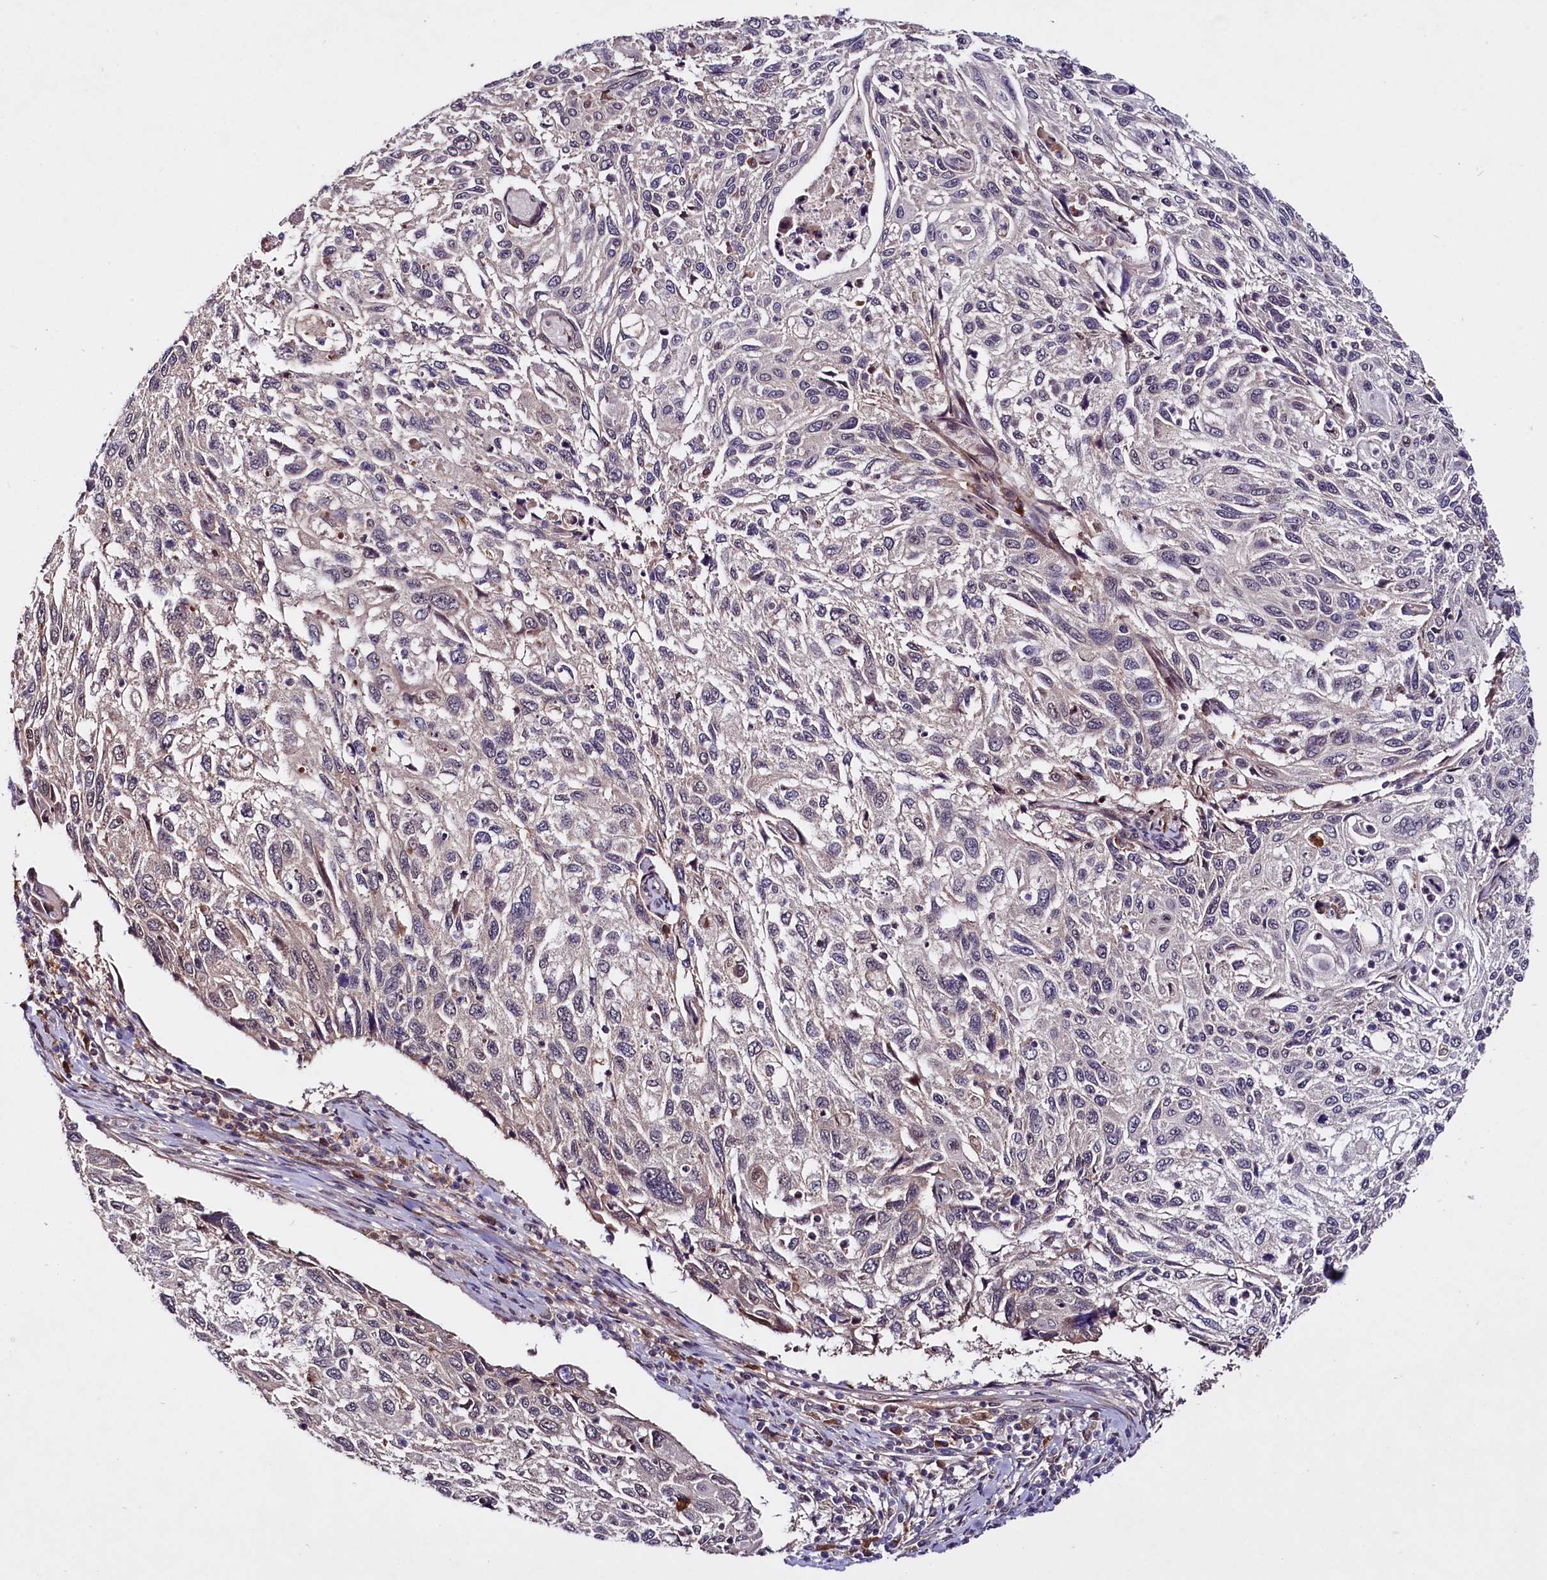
{"staining": {"intensity": "weak", "quantity": "<25%", "location": "nuclear"}, "tissue": "cervical cancer", "cell_type": "Tumor cells", "image_type": "cancer", "snomed": [{"axis": "morphology", "description": "Squamous cell carcinoma, NOS"}, {"axis": "topography", "description": "Cervix"}], "caption": "Immunohistochemistry photomicrograph of neoplastic tissue: human cervical cancer stained with DAB (3,3'-diaminobenzidine) shows no significant protein expression in tumor cells. (IHC, brightfield microscopy, high magnification).", "gene": "UBE3A", "patient": {"sex": "female", "age": 70}}